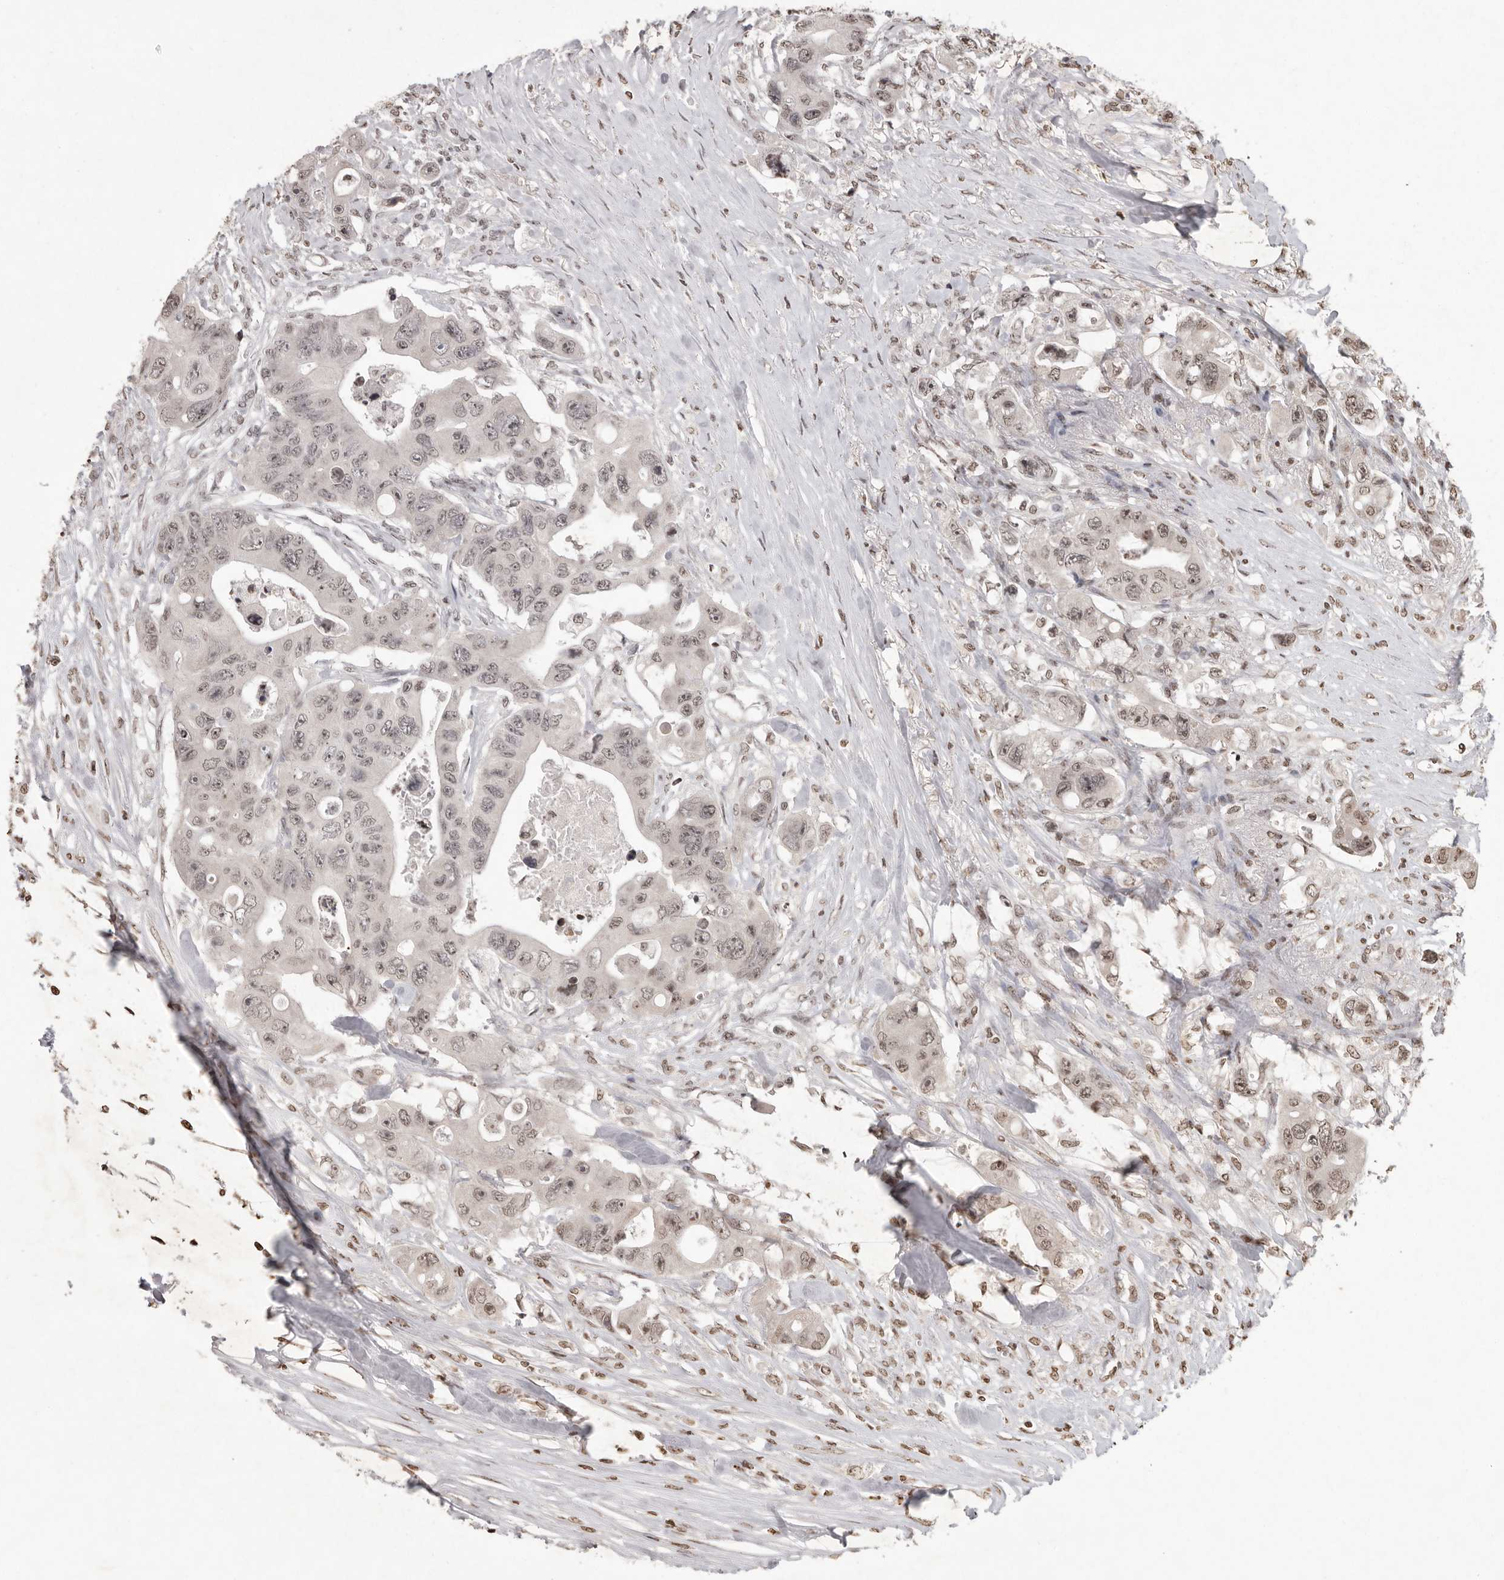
{"staining": {"intensity": "weak", "quantity": "25%-75%", "location": "nuclear"}, "tissue": "colorectal cancer", "cell_type": "Tumor cells", "image_type": "cancer", "snomed": [{"axis": "morphology", "description": "Adenocarcinoma, NOS"}, {"axis": "topography", "description": "Colon"}], "caption": "Weak nuclear positivity for a protein is appreciated in about 25%-75% of tumor cells of adenocarcinoma (colorectal) using immunohistochemistry.", "gene": "WDR45", "patient": {"sex": "female", "age": 46}}